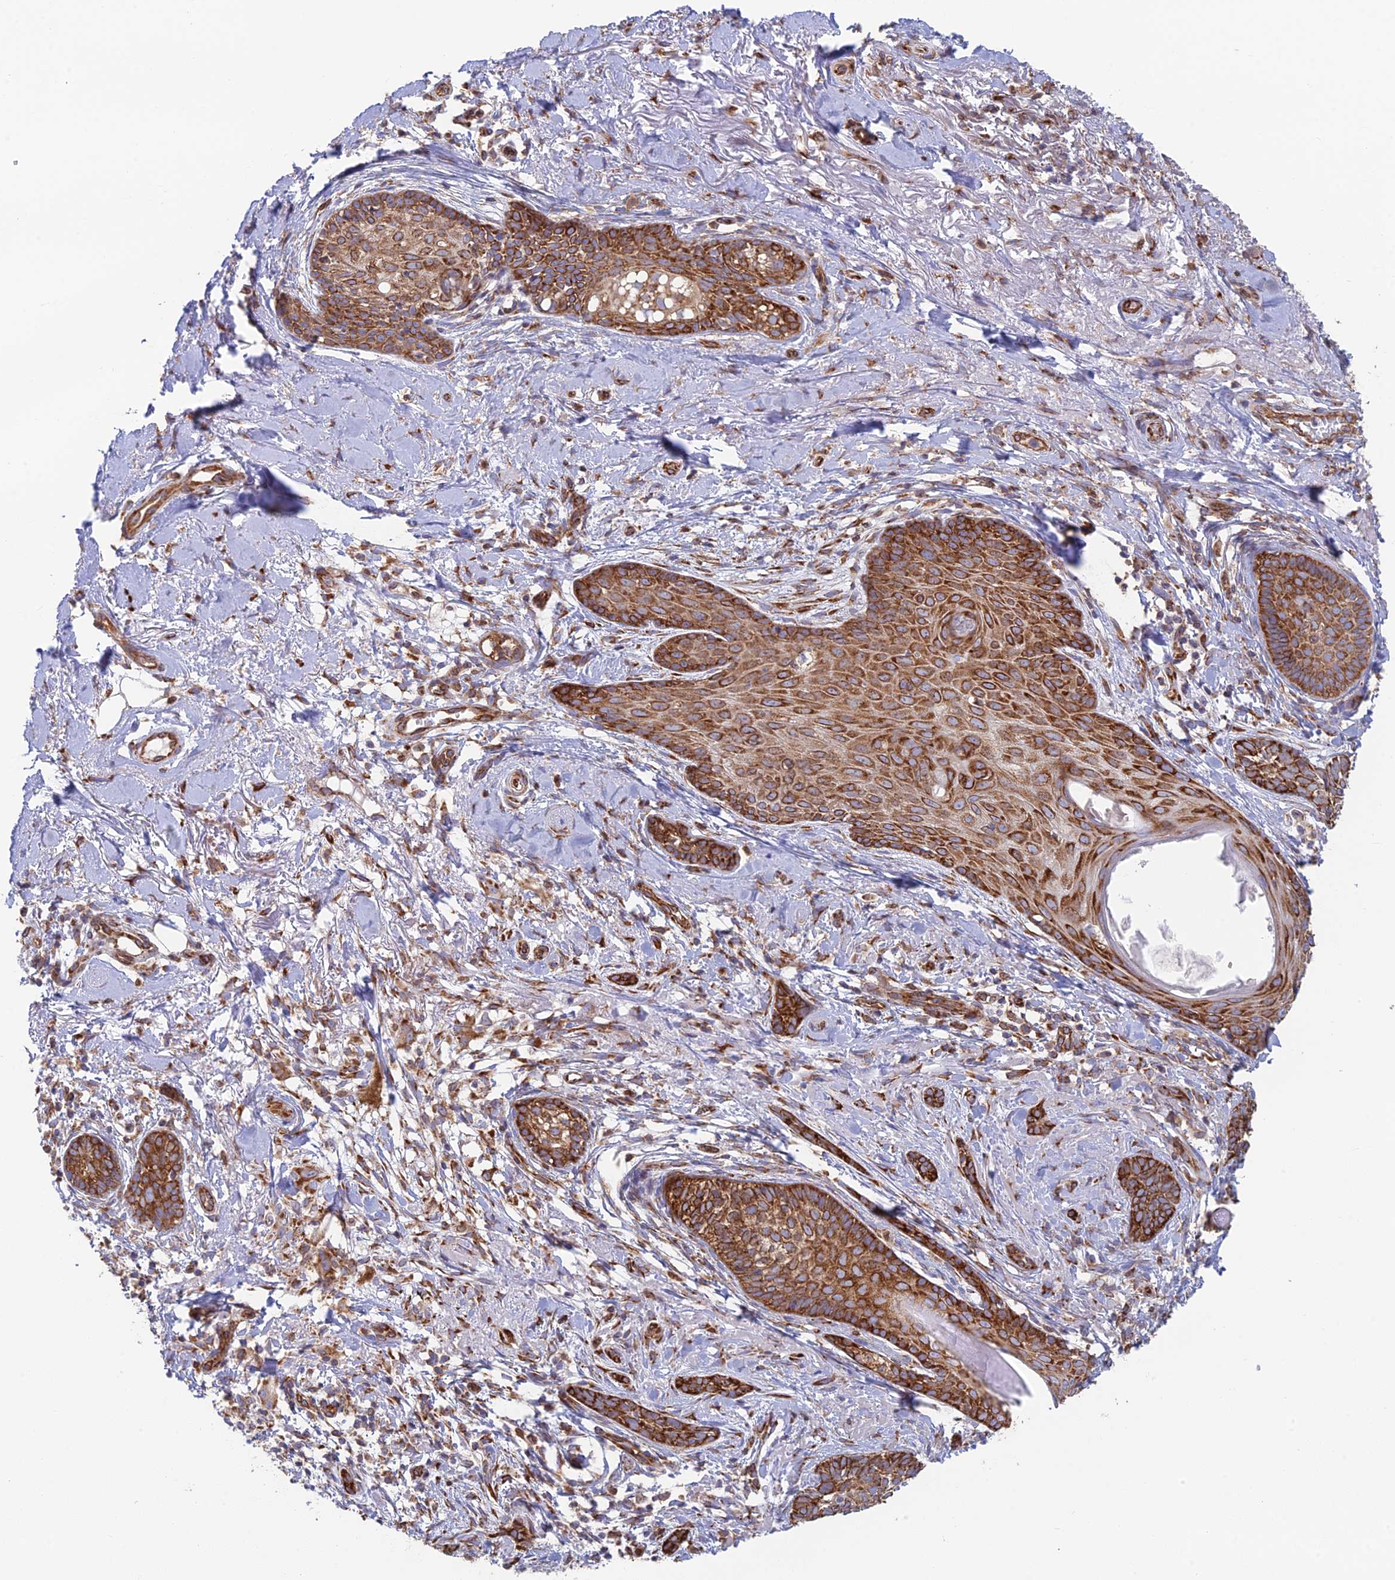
{"staining": {"intensity": "moderate", "quantity": ">75%", "location": "cytoplasmic/membranous"}, "tissue": "skin cancer", "cell_type": "Tumor cells", "image_type": "cancer", "snomed": [{"axis": "morphology", "description": "Basal cell carcinoma"}, {"axis": "topography", "description": "Skin"}], "caption": "Tumor cells display medium levels of moderate cytoplasmic/membranous staining in about >75% of cells in human skin cancer (basal cell carcinoma). (IHC, brightfield microscopy, high magnification).", "gene": "CCDC69", "patient": {"sex": "female", "age": 76}}